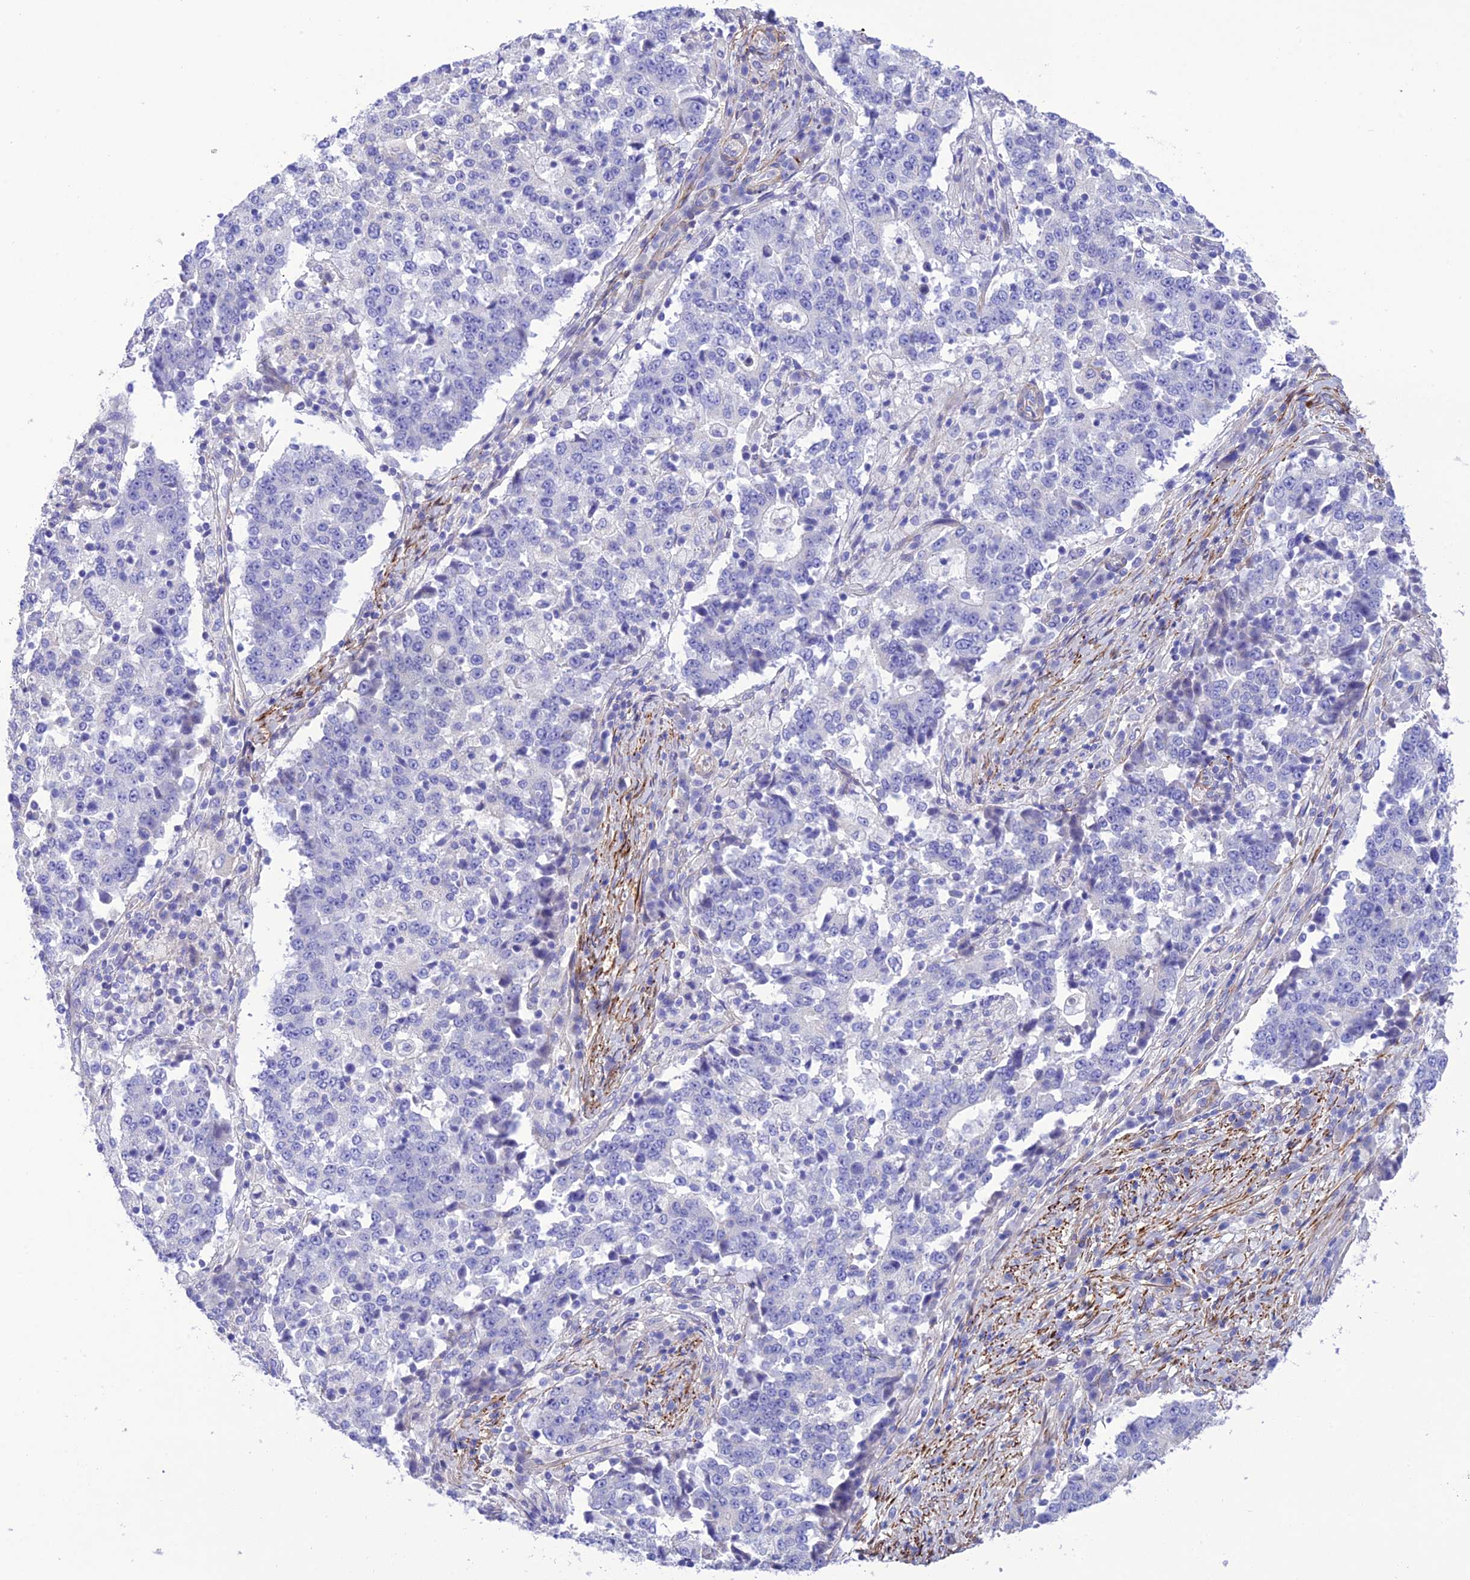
{"staining": {"intensity": "negative", "quantity": "none", "location": "none"}, "tissue": "stomach cancer", "cell_type": "Tumor cells", "image_type": "cancer", "snomed": [{"axis": "morphology", "description": "Adenocarcinoma, NOS"}, {"axis": "topography", "description": "Stomach"}], "caption": "Immunohistochemical staining of adenocarcinoma (stomach) displays no significant staining in tumor cells.", "gene": "FRA10AC1", "patient": {"sex": "male", "age": 59}}